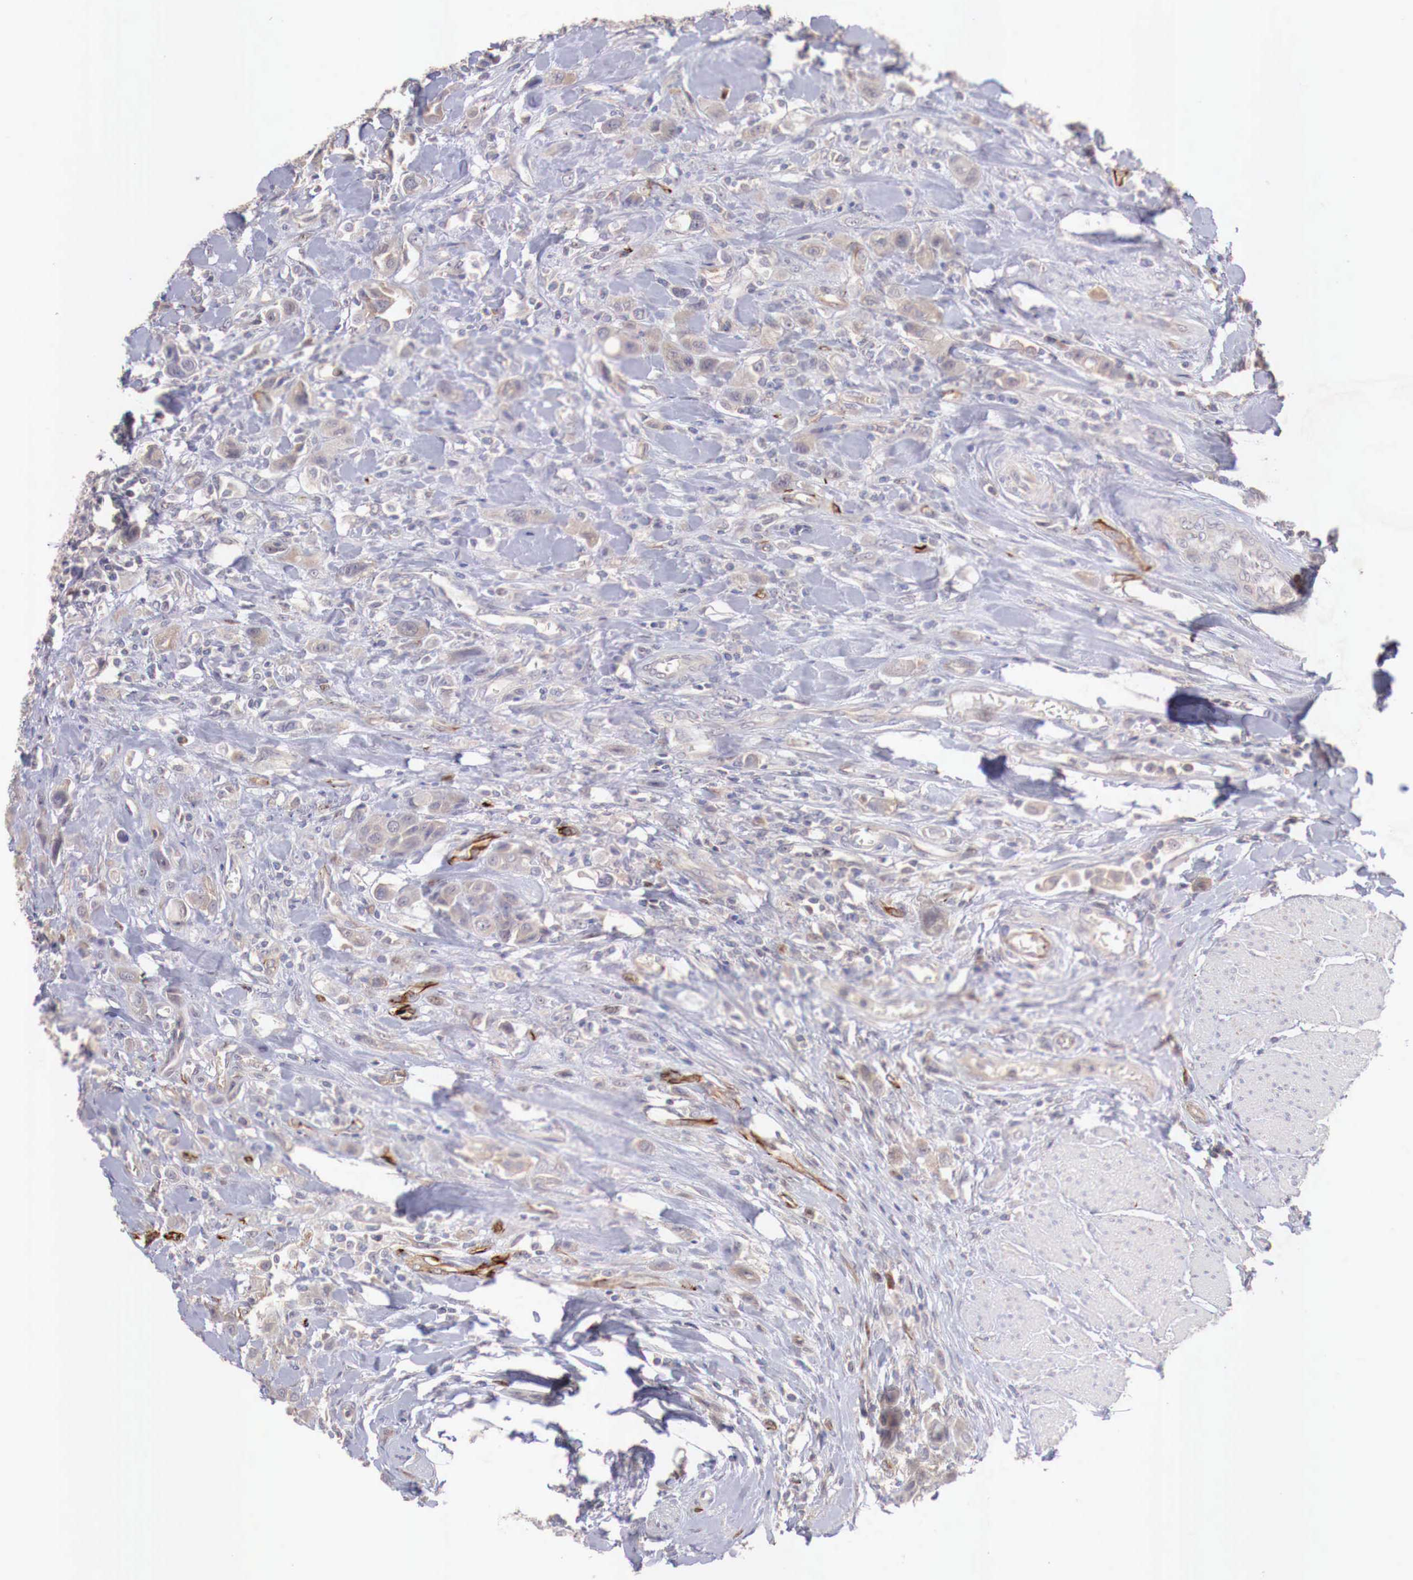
{"staining": {"intensity": "negative", "quantity": "none", "location": "none"}, "tissue": "urothelial cancer", "cell_type": "Tumor cells", "image_type": "cancer", "snomed": [{"axis": "morphology", "description": "Urothelial carcinoma, High grade"}, {"axis": "topography", "description": "Urinary bladder"}], "caption": "An image of high-grade urothelial carcinoma stained for a protein reveals no brown staining in tumor cells.", "gene": "WT1", "patient": {"sex": "male", "age": 50}}